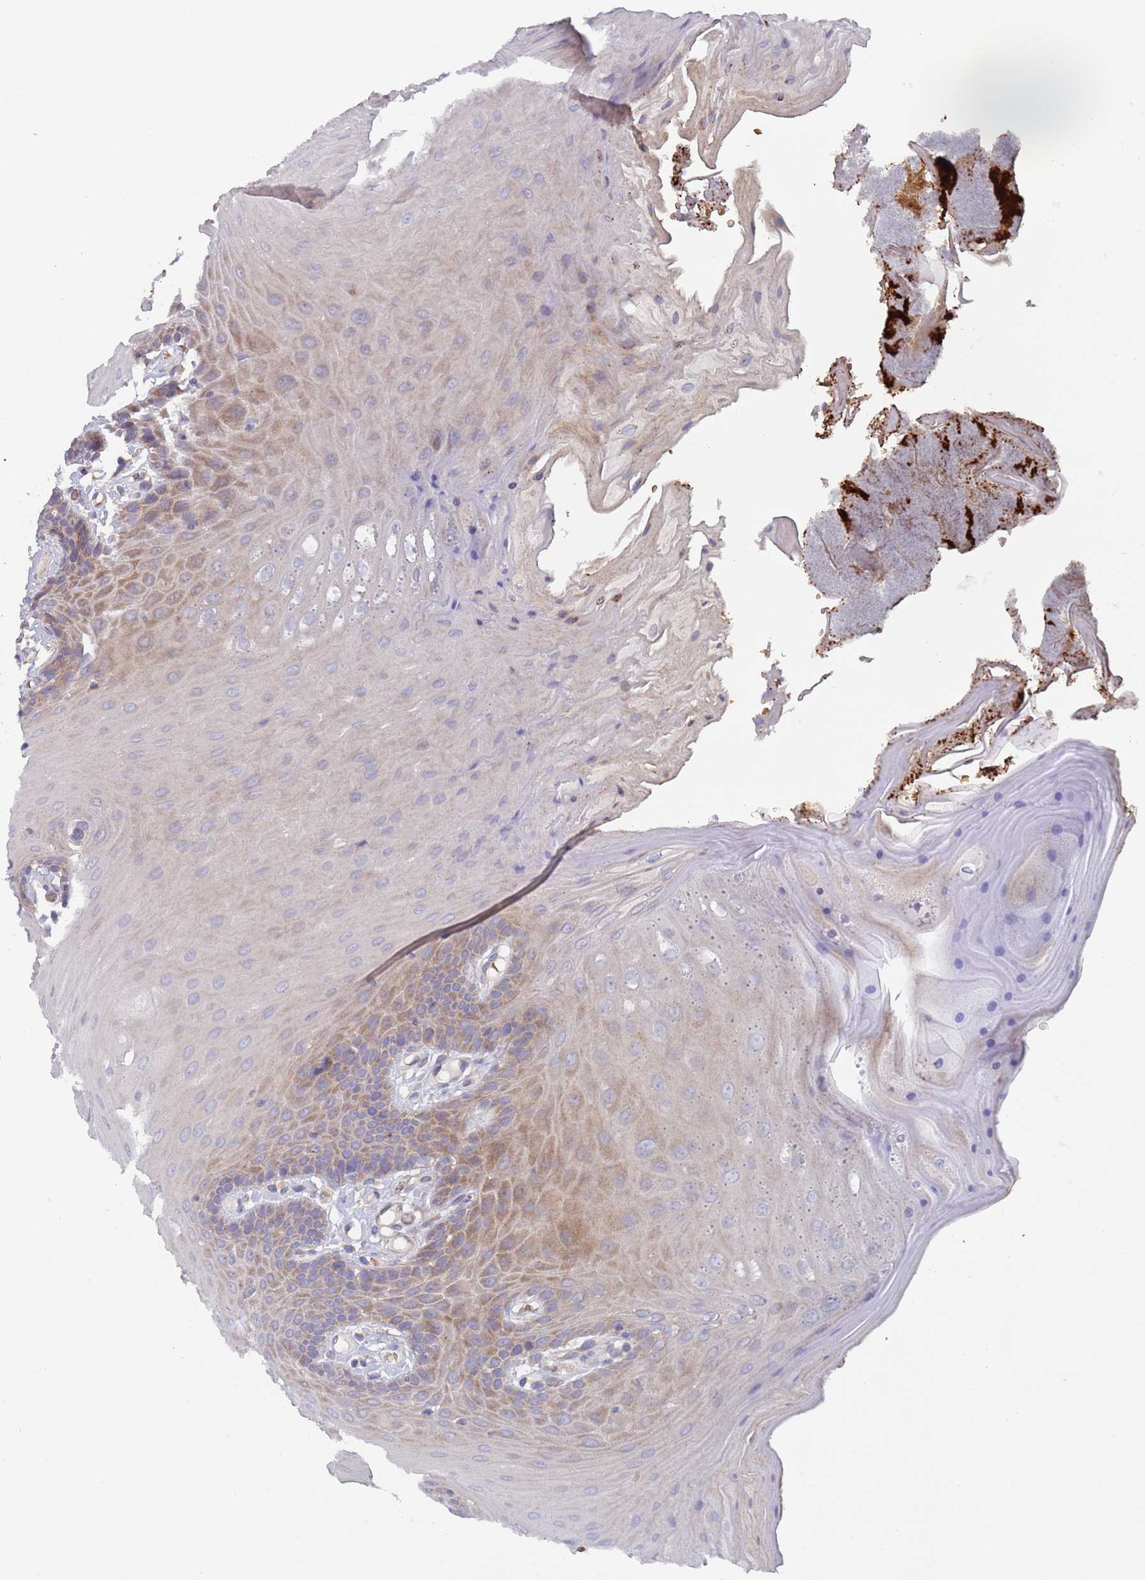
{"staining": {"intensity": "weak", "quantity": "25%-75%", "location": "cytoplasmic/membranous"}, "tissue": "oral mucosa", "cell_type": "Squamous epithelial cells", "image_type": "normal", "snomed": [{"axis": "morphology", "description": "Normal tissue, NOS"}, {"axis": "morphology", "description": "Squamous cell carcinoma, NOS"}, {"axis": "topography", "description": "Skeletal muscle"}, {"axis": "topography", "description": "Oral tissue"}, {"axis": "topography", "description": "Salivary gland"}, {"axis": "topography", "description": "Head-Neck"}], "caption": "This is a micrograph of immunohistochemistry staining of unremarkable oral mucosa, which shows weak staining in the cytoplasmic/membranous of squamous epithelial cells.", "gene": "MALRD1", "patient": {"sex": "male", "age": 54}}